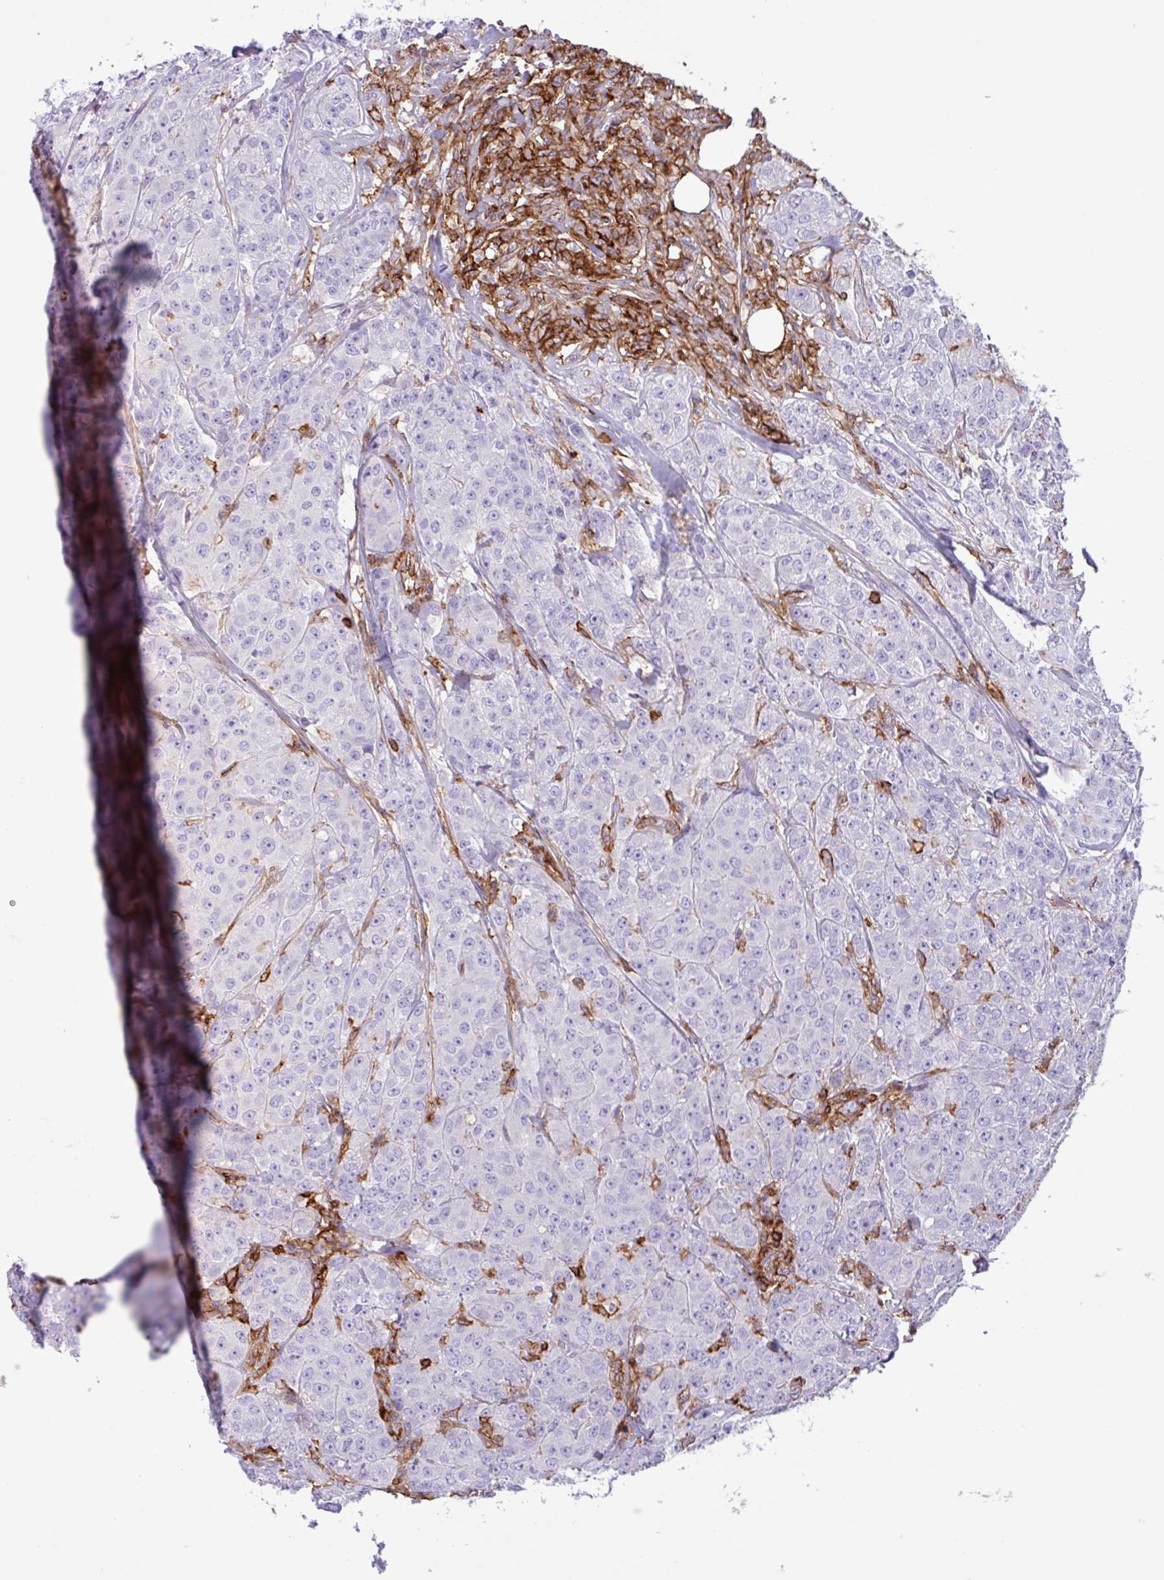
{"staining": {"intensity": "negative", "quantity": "none", "location": "none"}, "tissue": "breast cancer", "cell_type": "Tumor cells", "image_type": "cancer", "snomed": [{"axis": "morphology", "description": "Duct carcinoma"}, {"axis": "topography", "description": "Breast"}], "caption": "Invasive ductal carcinoma (breast) stained for a protein using IHC reveals no staining tumor cells.", "gene": "PPP1R18", "patient": {"sex": "female", "age": 43}}